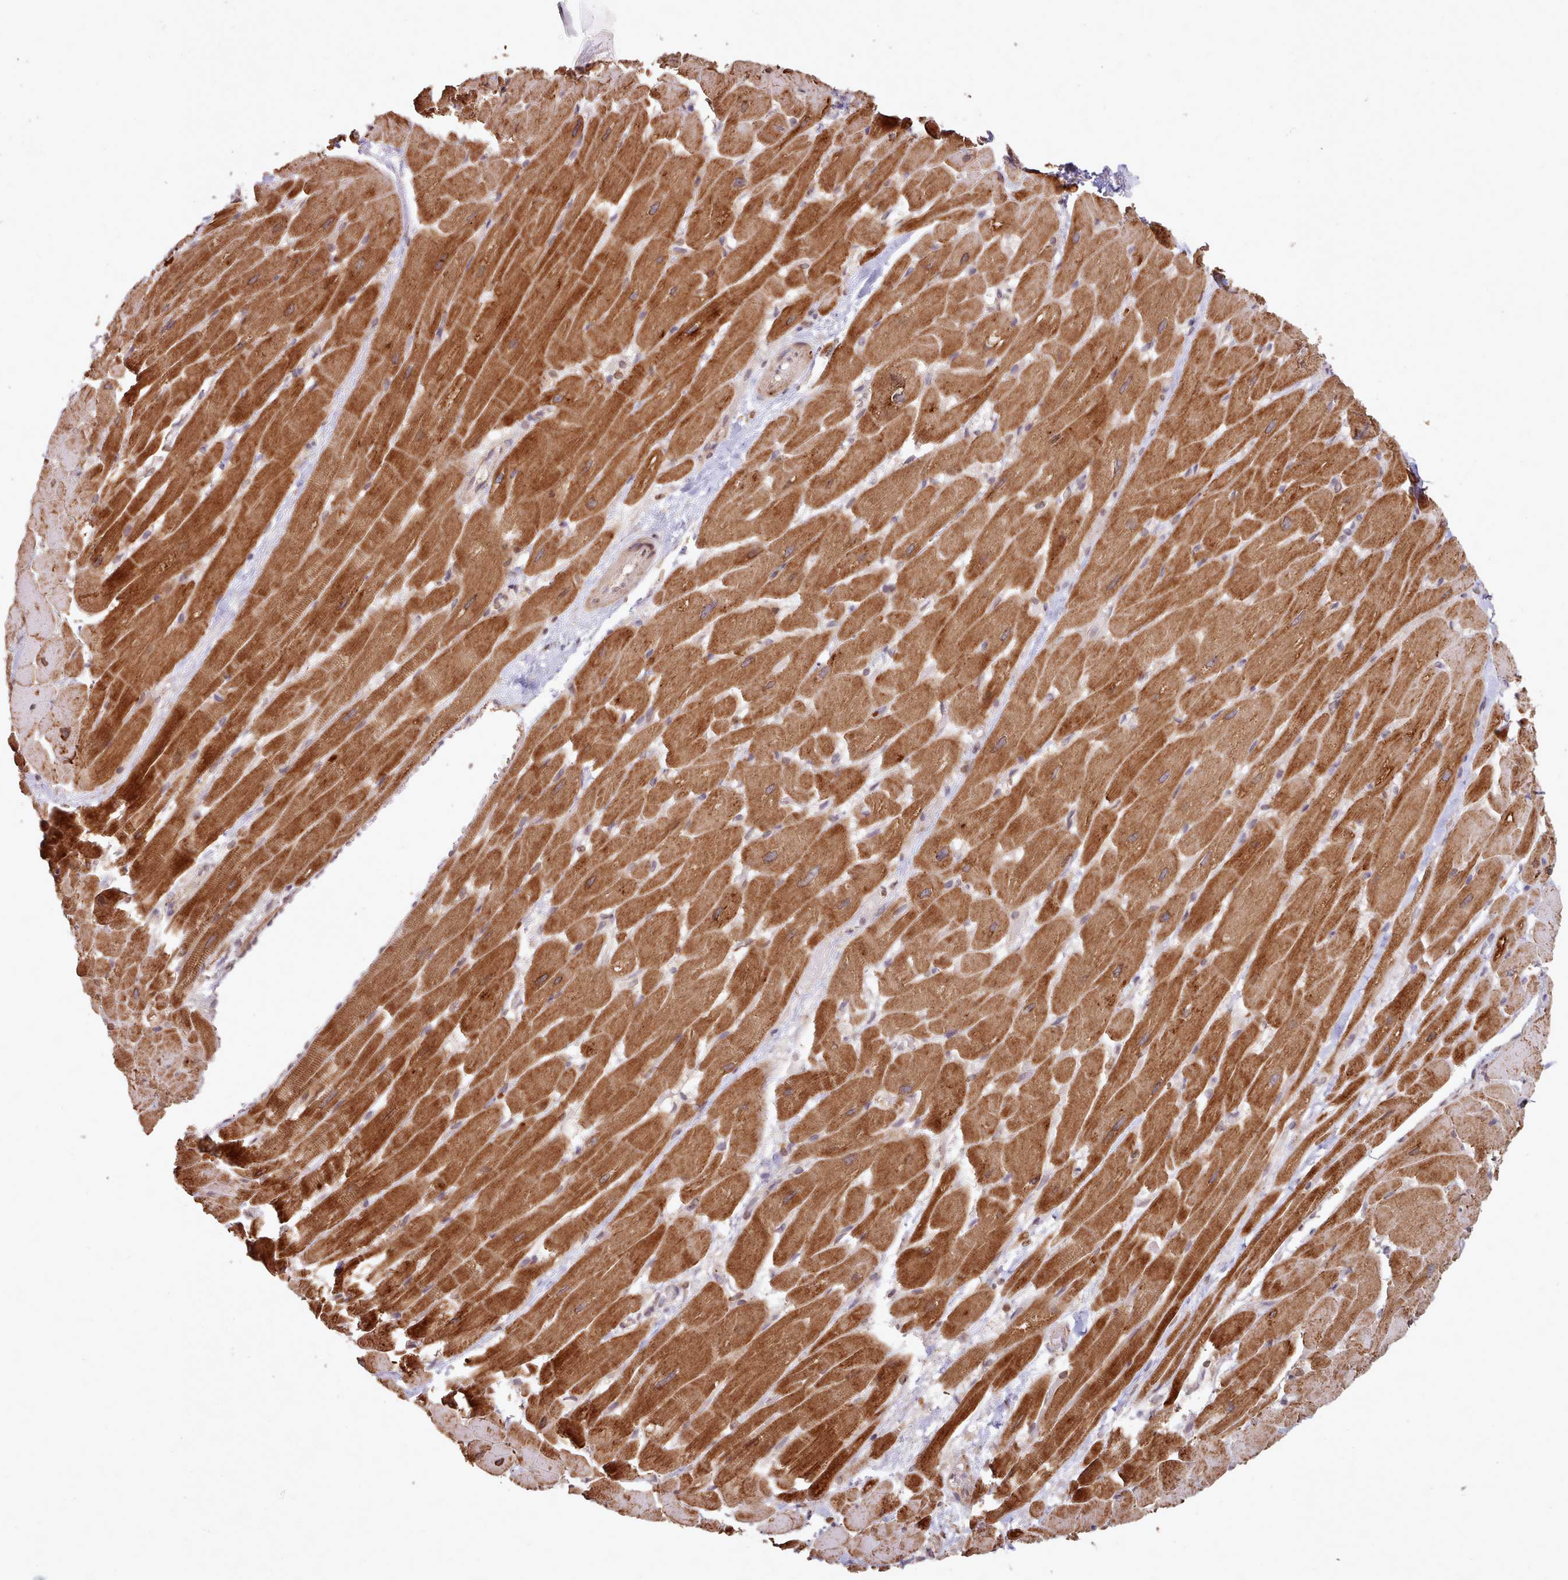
{"staining": {"intensity": "moderate", "quantity": ">75%", "location": "cytoplasmic/membranous"}, "tissue": "heart muscle", "cell_type": "Cardiomyocytes", "image_type": "normal", "snomed": [{"axis": "morphology", "description": "Normal tissue, NOS"}, {"axis": "topography", "description": "Heart"}], "caption": "Immunohistochemistry of normal human heart muscle displays medium levels of moderate cytoplasmic/membranous staining in approximately >75% of cardiomyocytes. (DAB (3,3'-diaminobenzidine) = brown stain, brightfield microscopy at high magnification).", "gene": "TOR1AIP1", "patient": {"sex": "male", "age": 37}}